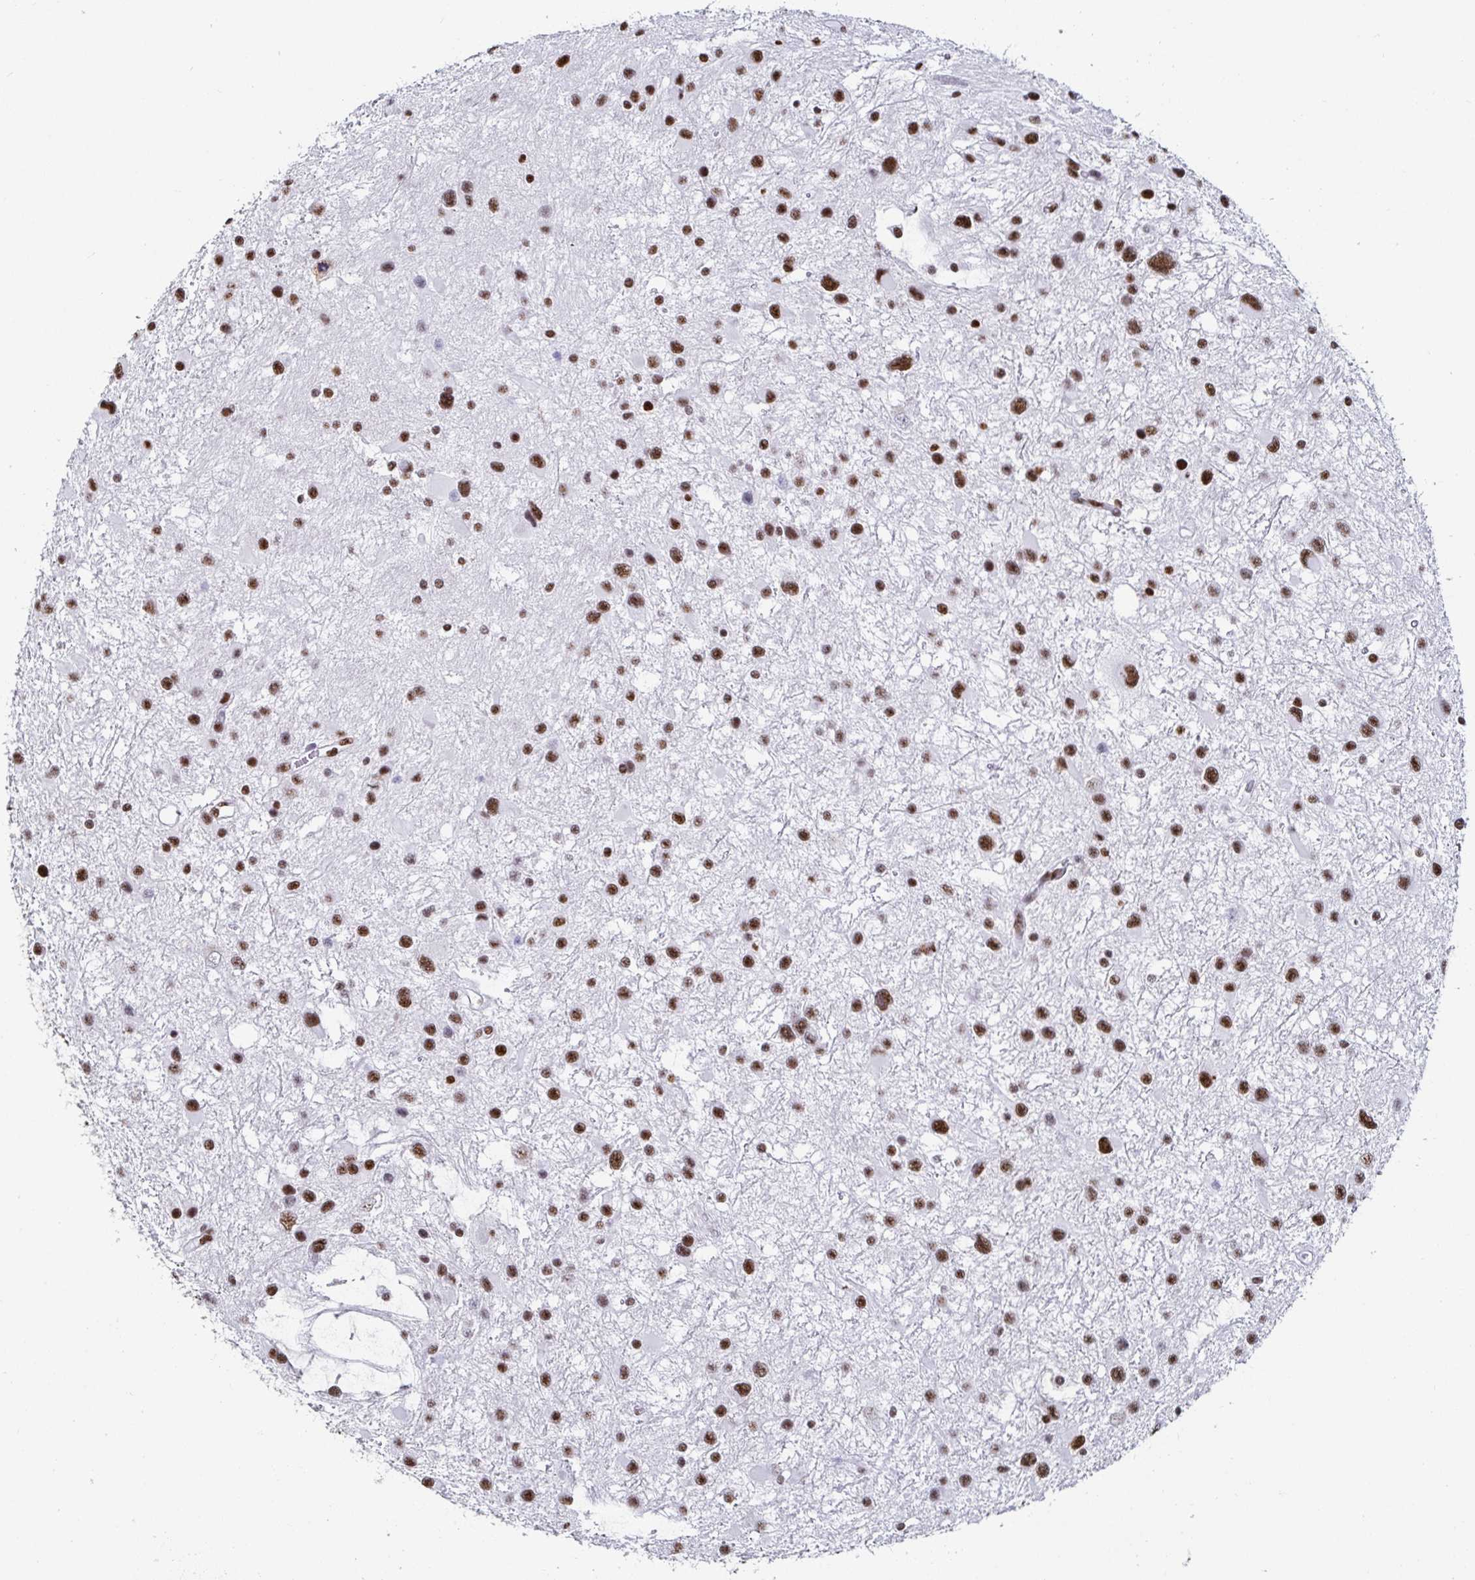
{"staining": {"intensity": "moderate", "quantity": ">75%", "location": "nuclear"}, "tissue": "glioma", "cell_type": "Tumor cells", "image_type": "cancer", "snomed": [{"axis": "morphology", "description": "Glioma, malignant, Low grade"}, {"axis": "topography", "description": "Brain"}], "caption": "The histopathology image displays staining of low-grade glioma (malignant), revealing moderate nuclear protein expression (brown color) within tumor cells.", "gene": "DDX39B", "patient": {"sex": "female", "age": 32}}